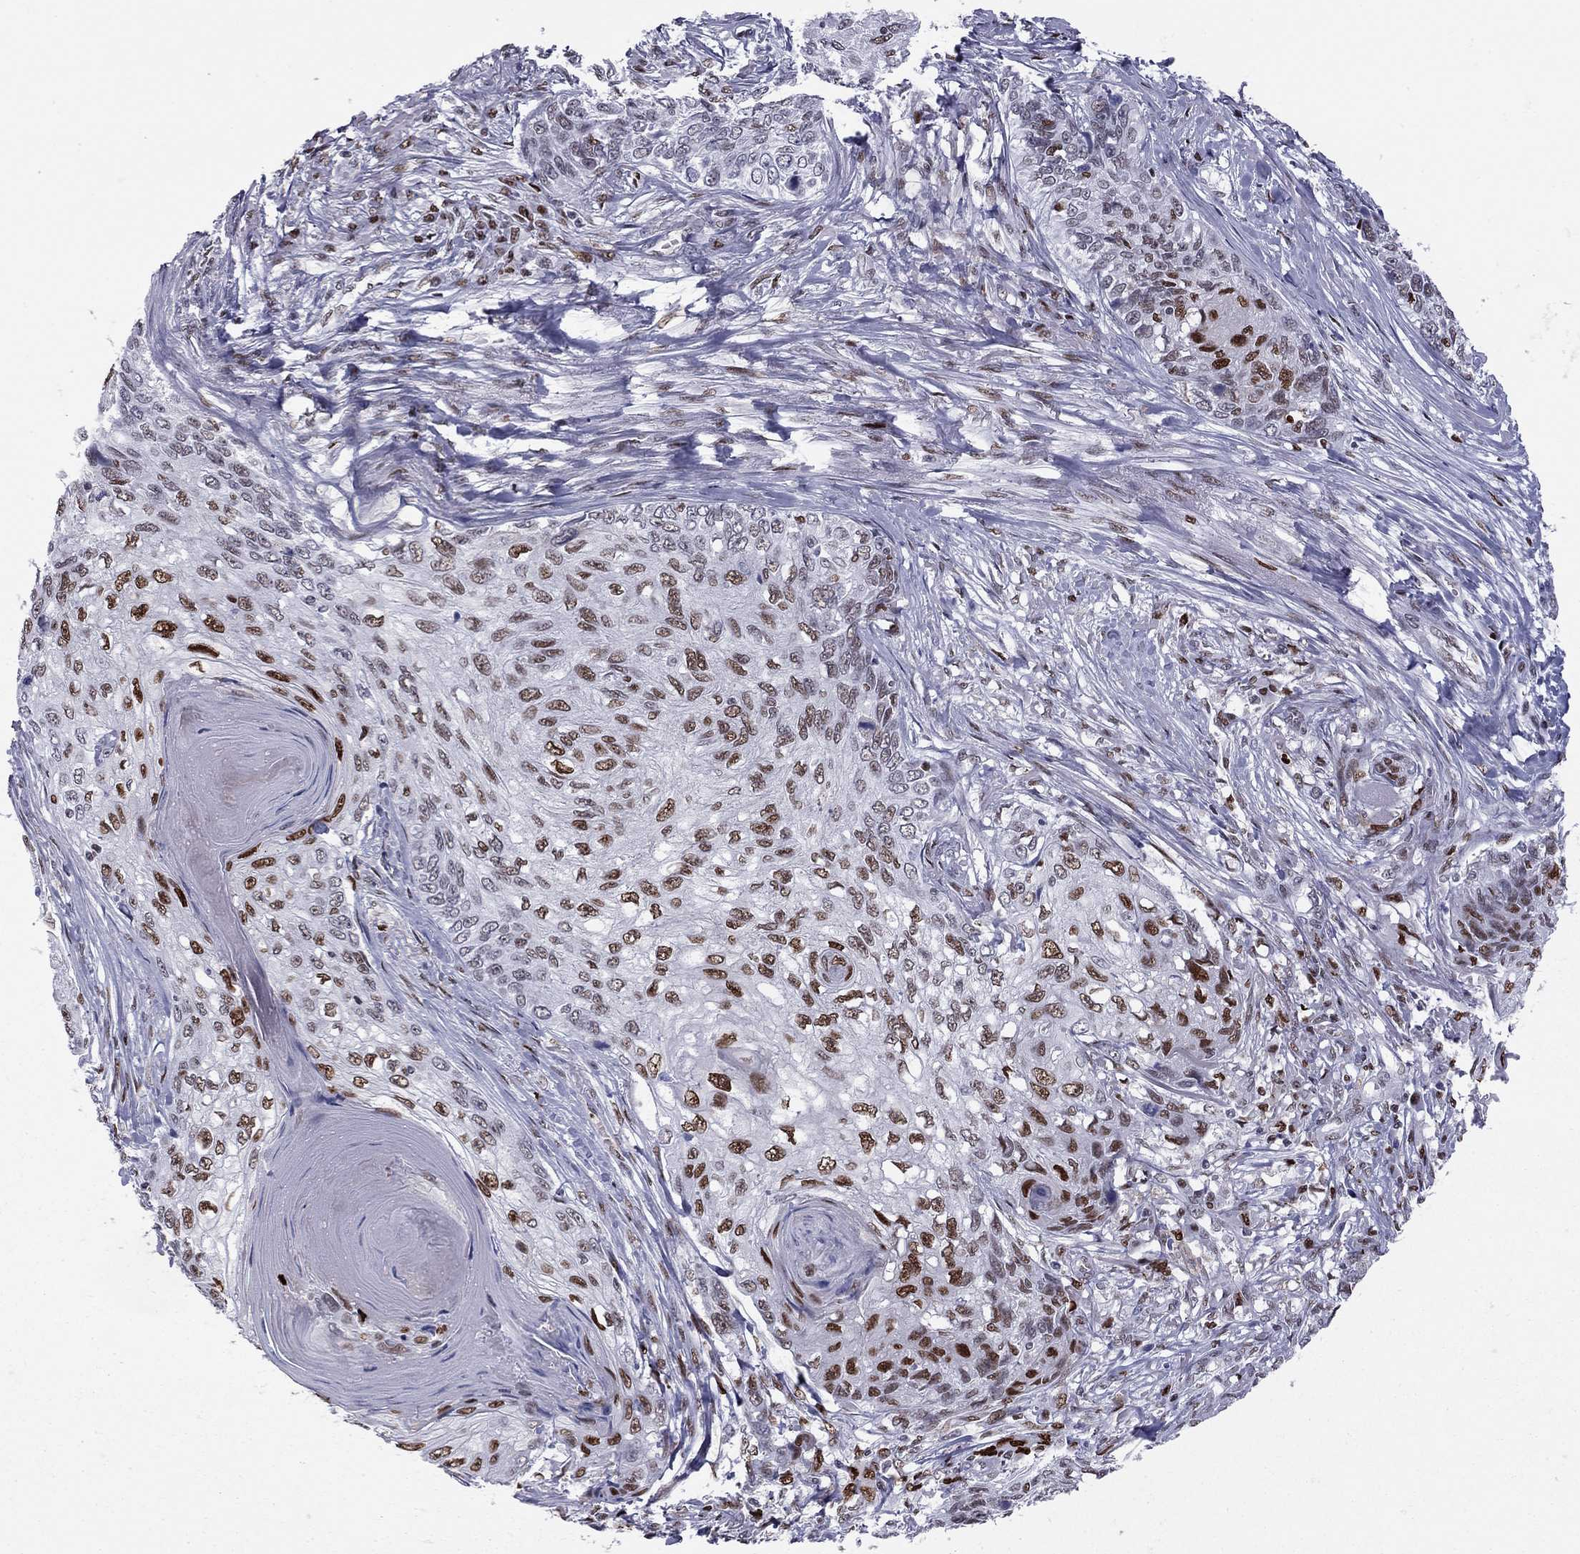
{"staining": {"intensity": "strong", "quantity": "25%-75%", "location": "nuclear"}, "tissue": "skin cancer", "cell_type": "Tumor cells", "image_type": "cancer", "snomed": [{"axis": "morphology", "description": "Squamous cell carcinoma, NOS"}, {"axis": "topography", "description": "Skin"}], "caption": "This image reveals immunohistochemistry staining of skin cancer (squamous cell carcinoma), with high strong nuclear positivity in about 25%-75% of tumor cells.", "gene": "PCGF3", "patient": {"sex": "male", "age": 92}}